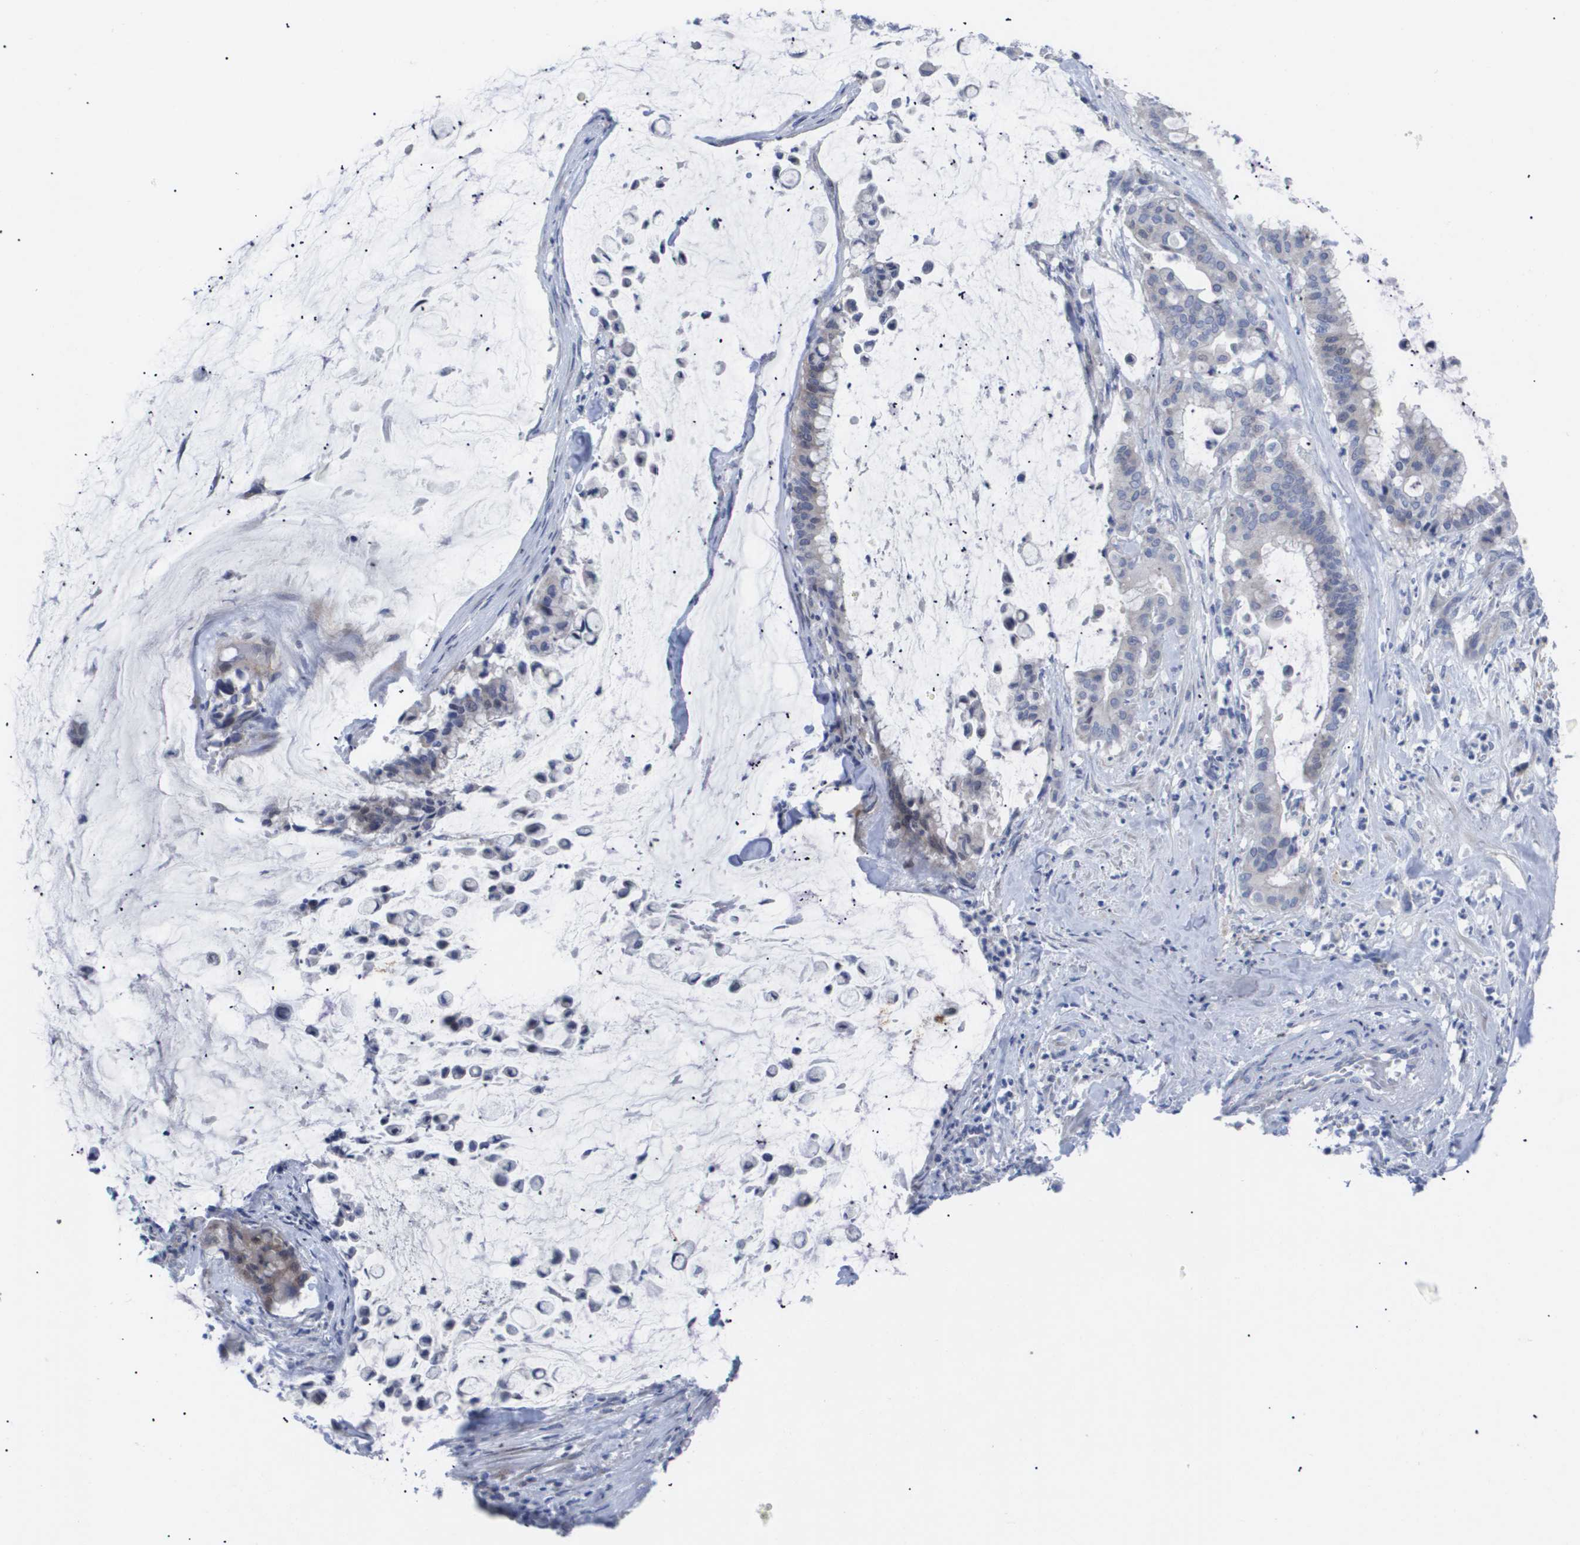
{"staining": {"intensity": "negative", "quantity": "none", "location": "none"}, "tissue": "pancreatic cancer", "cell_type": "Tumor cells", "image_type": "cancer", "snomed": [{"axis": "morphology", "description": "Adenocarcinoma, NOS"}, {"axis": "topography", "description": "Pancreas"}], "caption": "High magnification brightfield microscopy of pancreatic adenocarcinoma stained with DAB (3,3'-diaminobenzidine) (brown) and counterstained with hematoxylin (blue): tumor cells show no significant positivity. The staining was performed using DAB to visualize the protein expression in brown, while the nuclei were stained in blue with hematoxylin (Magnification: 20x).", "gene": "CAV3", "patient": {"sex": "male", "age": 41}}